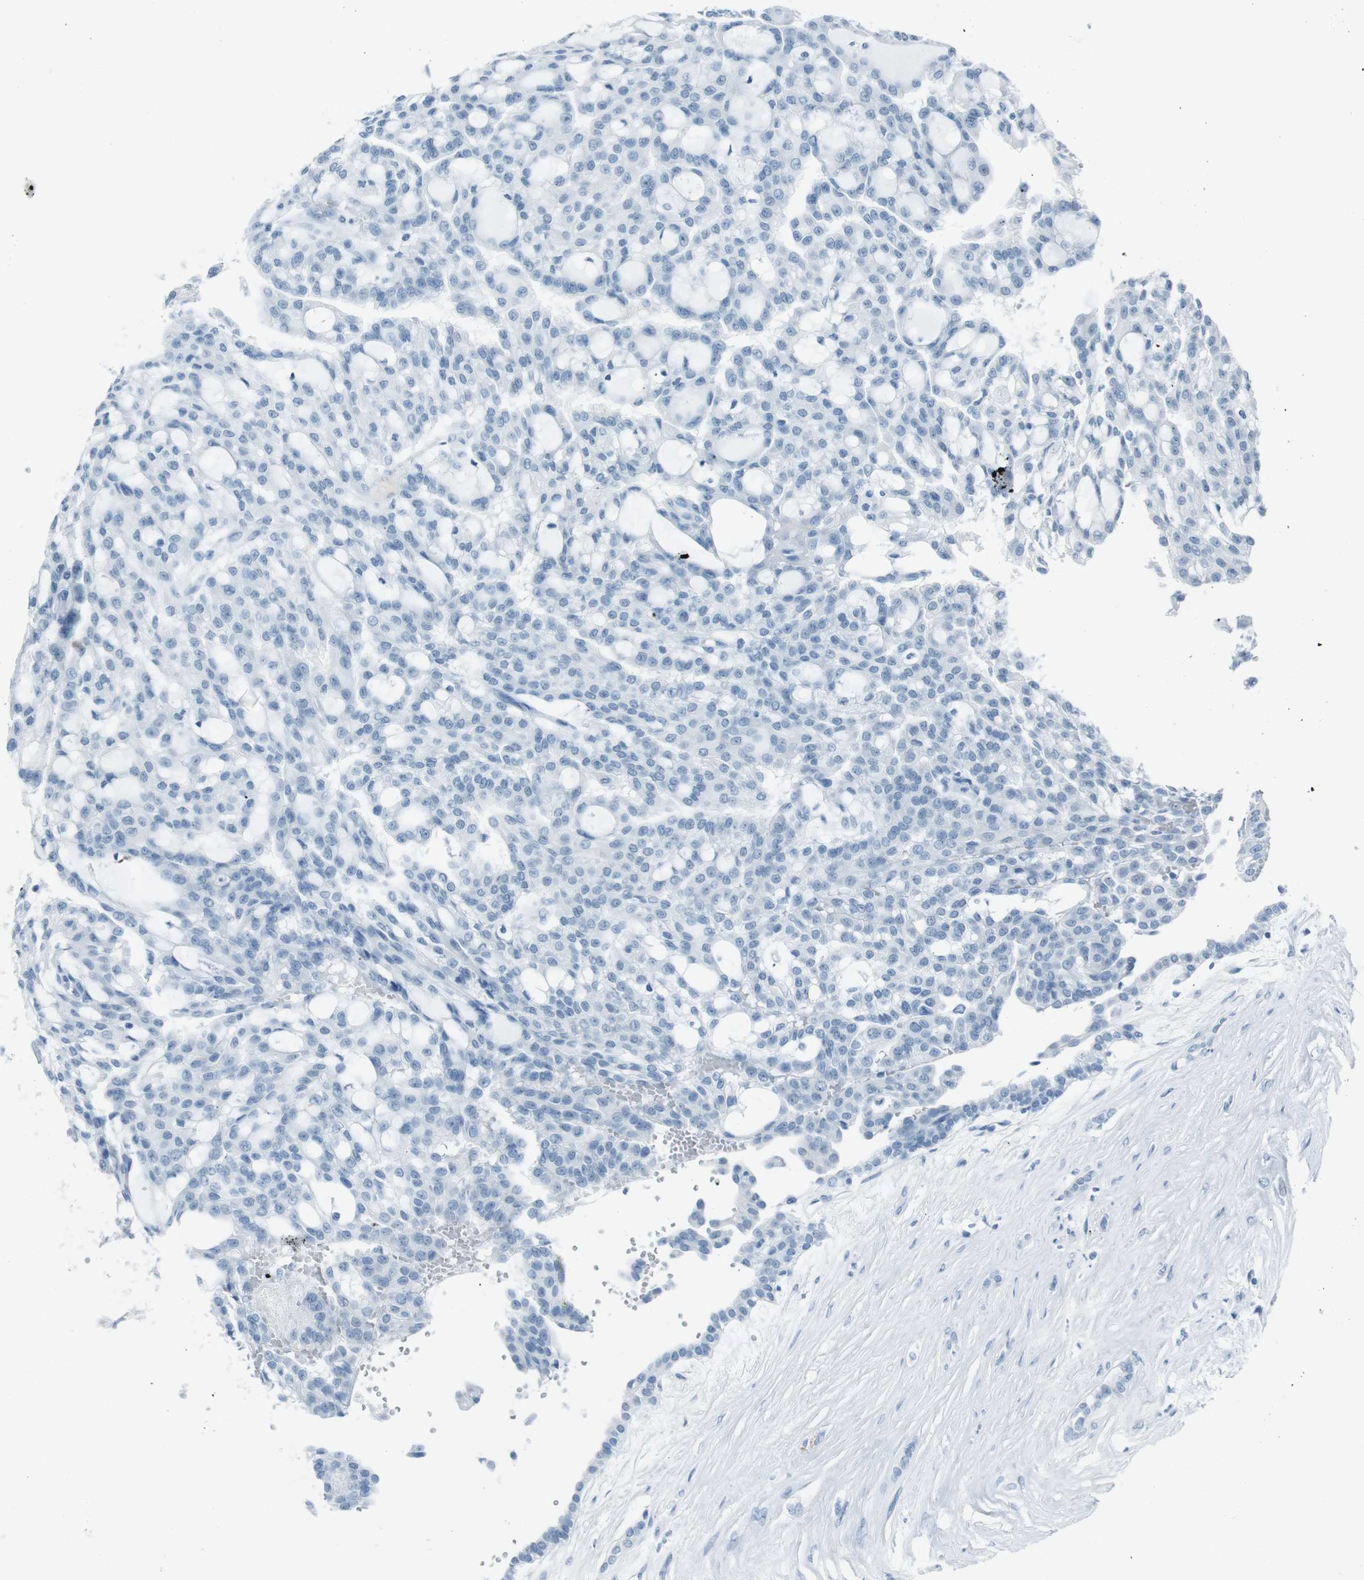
{"staining": {"intensity": "negative", "quantity": "none", "location": "none"}, "tissue": "renal cancer", "cell_type": "Tumor cells", "image_type": "cancer", "snomed": [{"axis": "morphology", "description": "Adenocarcinoma, NOS"}, {"axis": "topography", "description": "Kidney"}], "caption": "IHC histopathology image of human renal cancer (adenocarcinoma) stained for a protein (brown), which exhibits no positivity in tumor cells.", "gene": "TMEM207", "patient": {"sex": "male", "age": 63}}